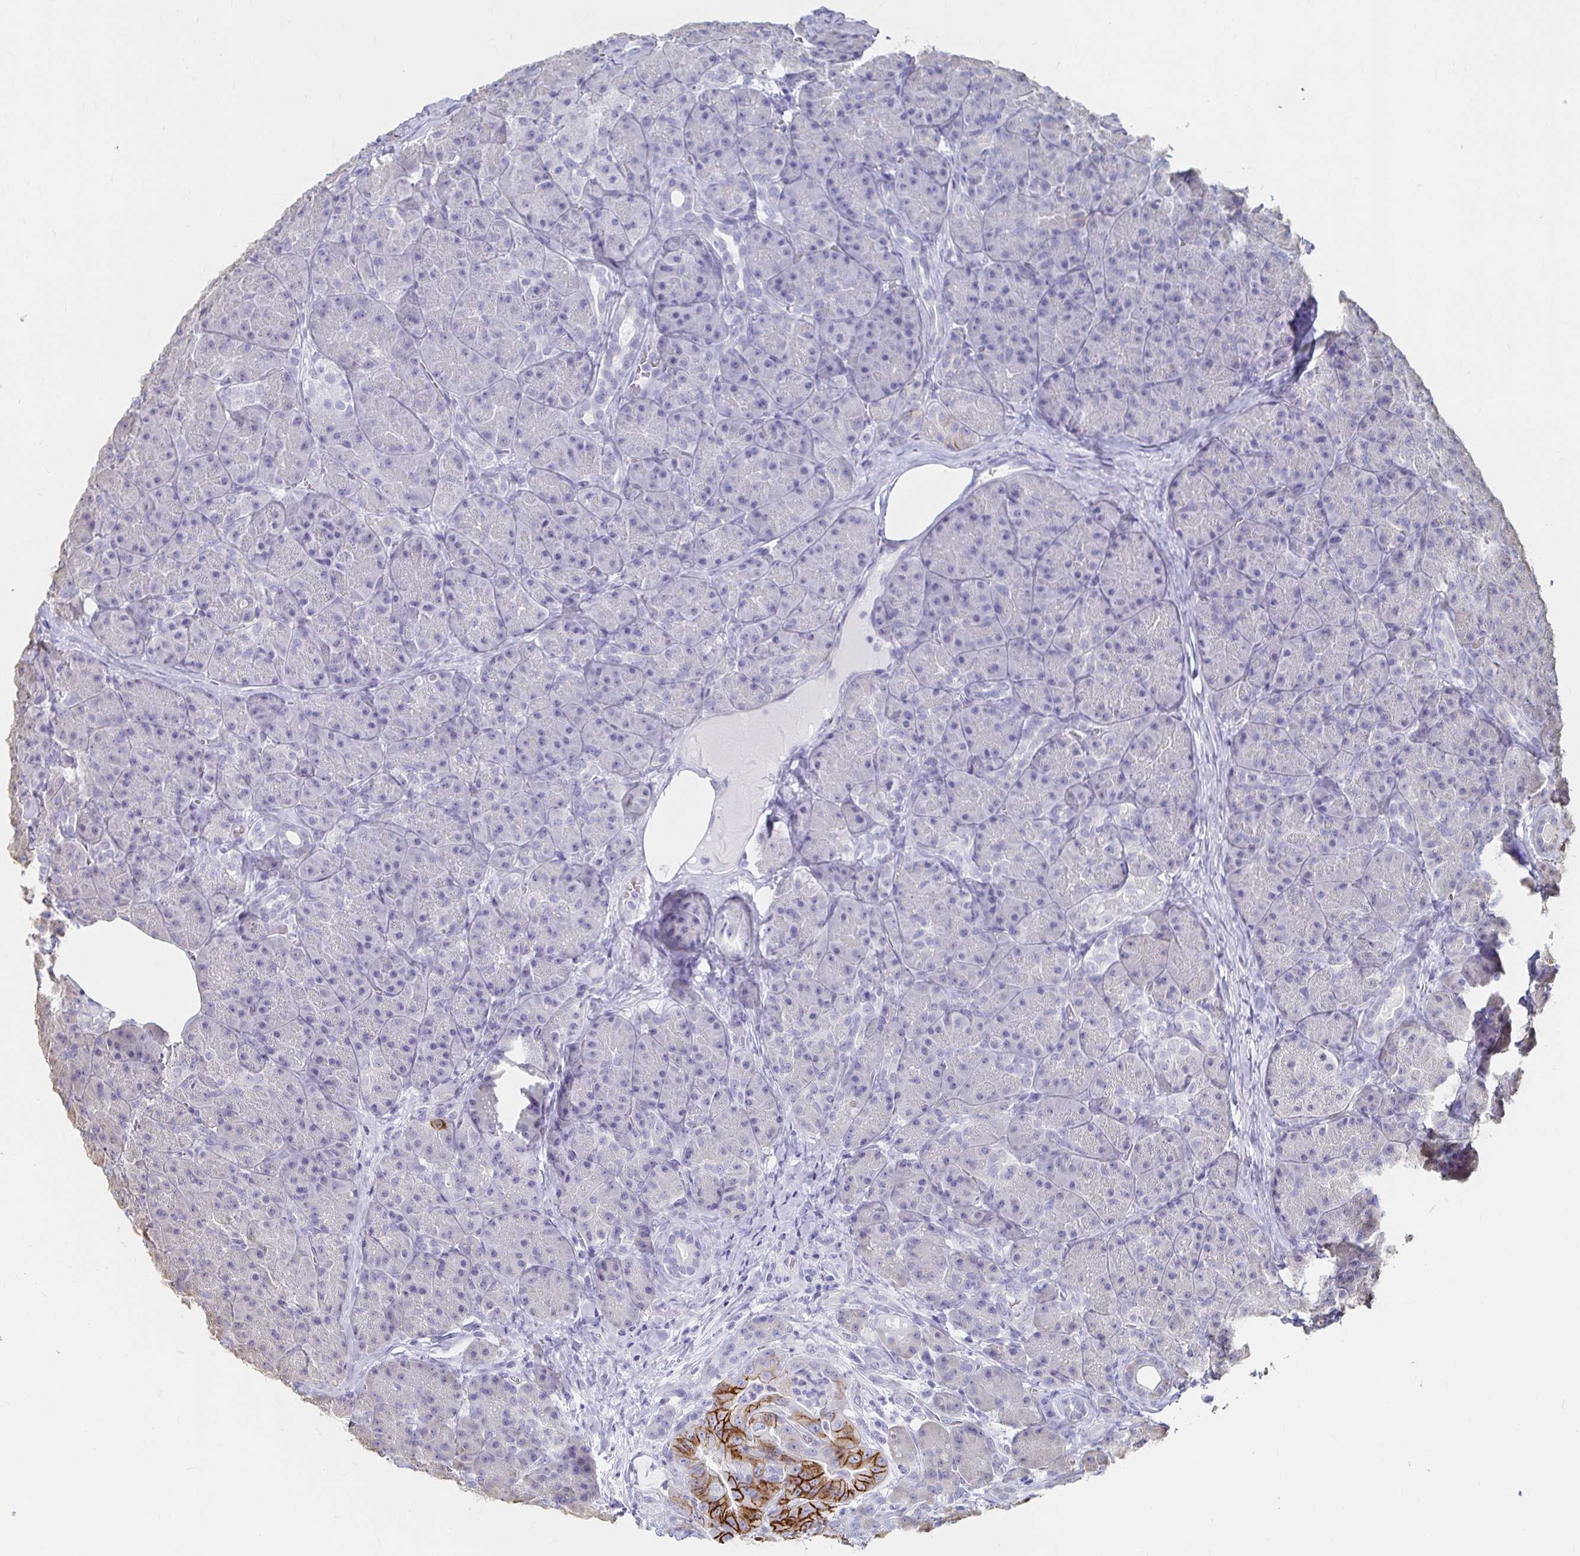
{"staining": {"intensity": "moderate", "quantity": "<25%", "location": "cytoplasmic/membranous"}, "tissue": "pancreas", "cell_type": "Exocrine glandular cells", "image_type": "normal", "snomed": [{"axis": "morphology", "description": "Normal tissue, NOS"}, {"axis": "topography", "description": "Pancreas"}], "caption": "This micrograph shows immunohistochemistry (IHC) staining of unremarkable human pancreas, with low moderate cytoplasmic/membranous expression in approximately <25% of exocrine glandular cells.", "gene": "CA9", "patient": {"sex": "male", "age": 57}}